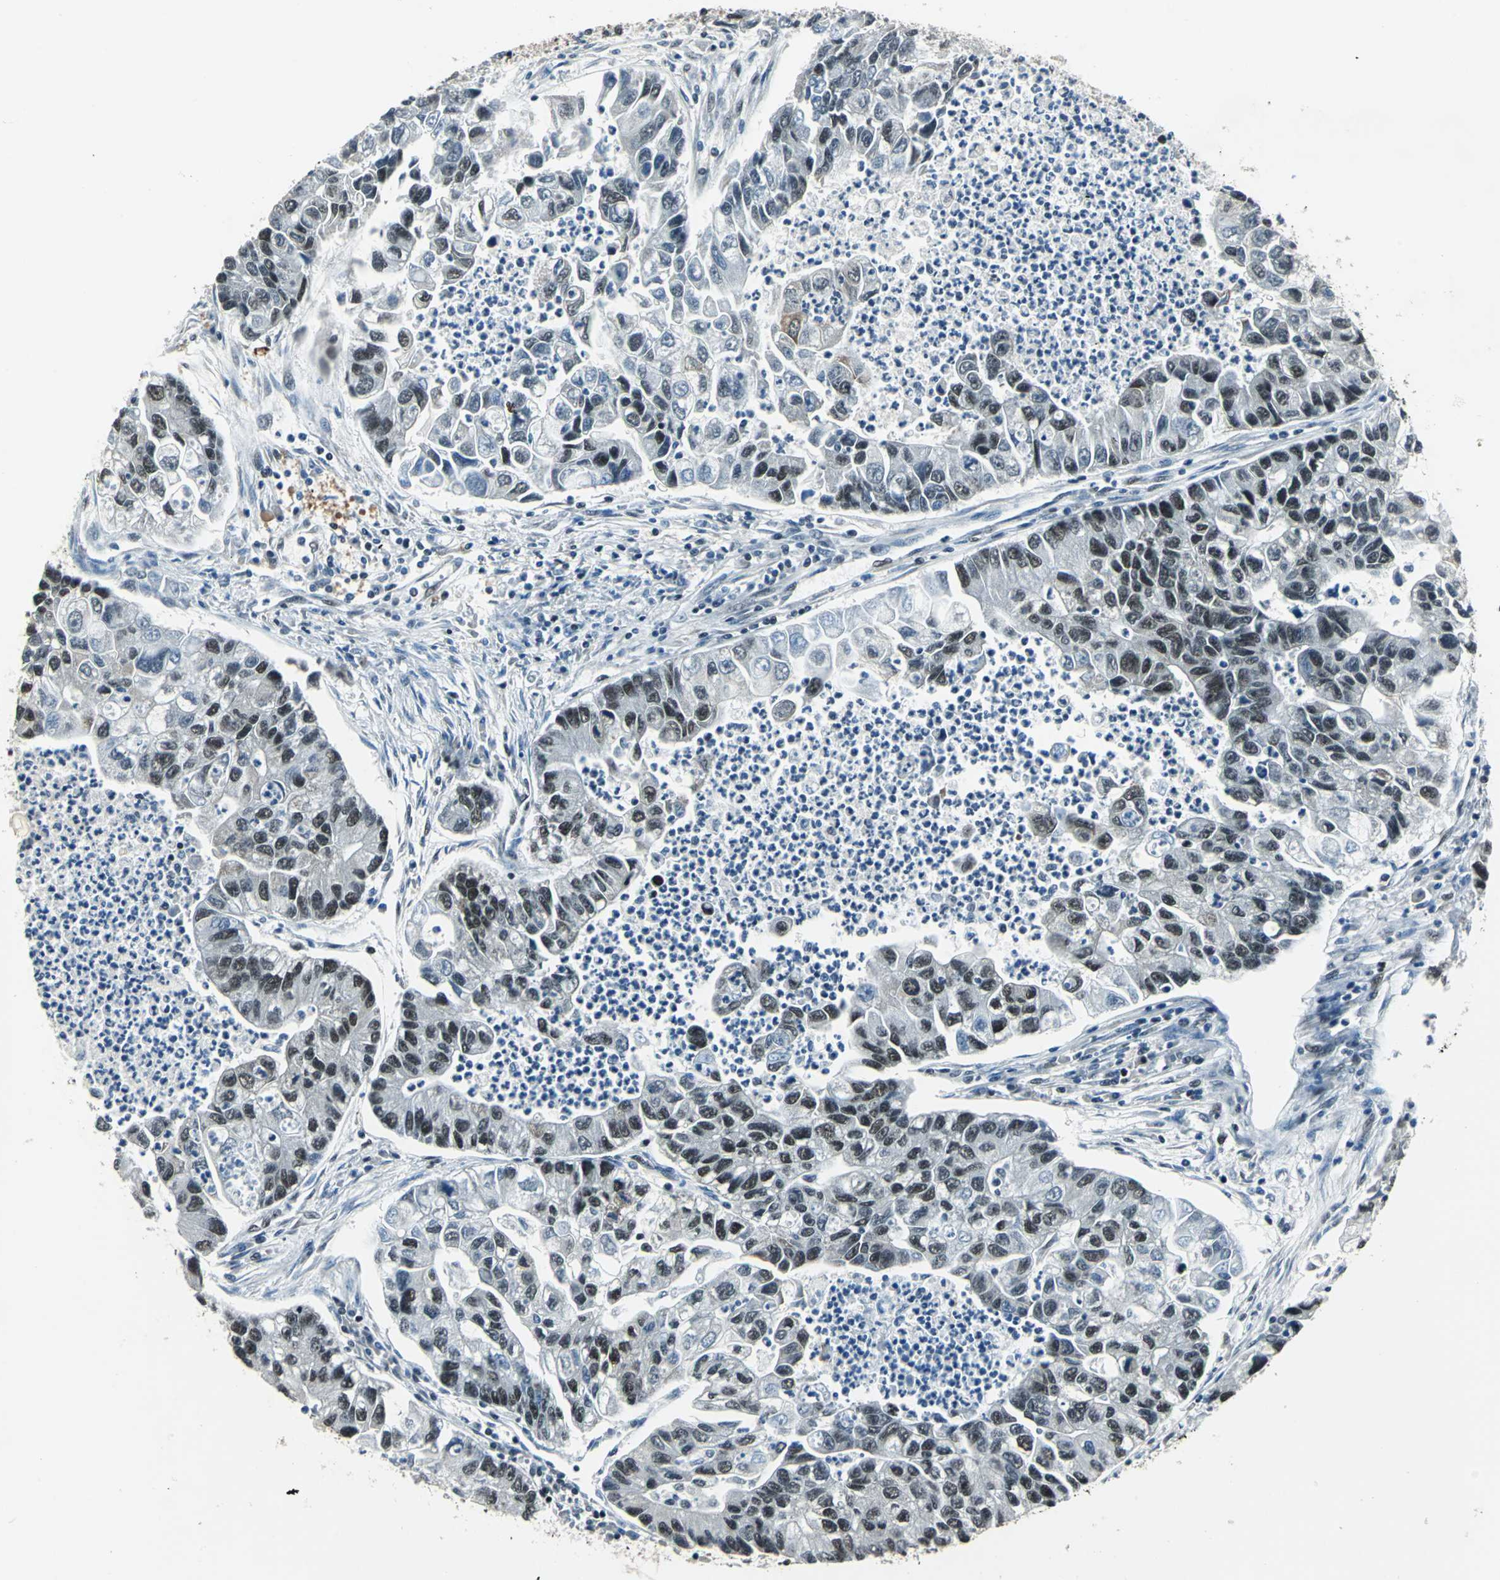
{"staining": {"intensity": "weak", "quantity": "25%-75%", "location": "nuclear"}, "tissue": "lung cancer", "cell_type": "Tumor cells", "image_type": "cancer", "snomed": [{"axis": "morphology", "description": "Adenocarcinoma, NOS"}, {"axis": "topography", "description": "Lung"}], "caption": "Protein staining demonstrates weak nuclear expression in about 25%-75% of tumor cells in lung cancer.", "gene": "BCLAF1", "patient": {"sex": "female", "age": 51}}